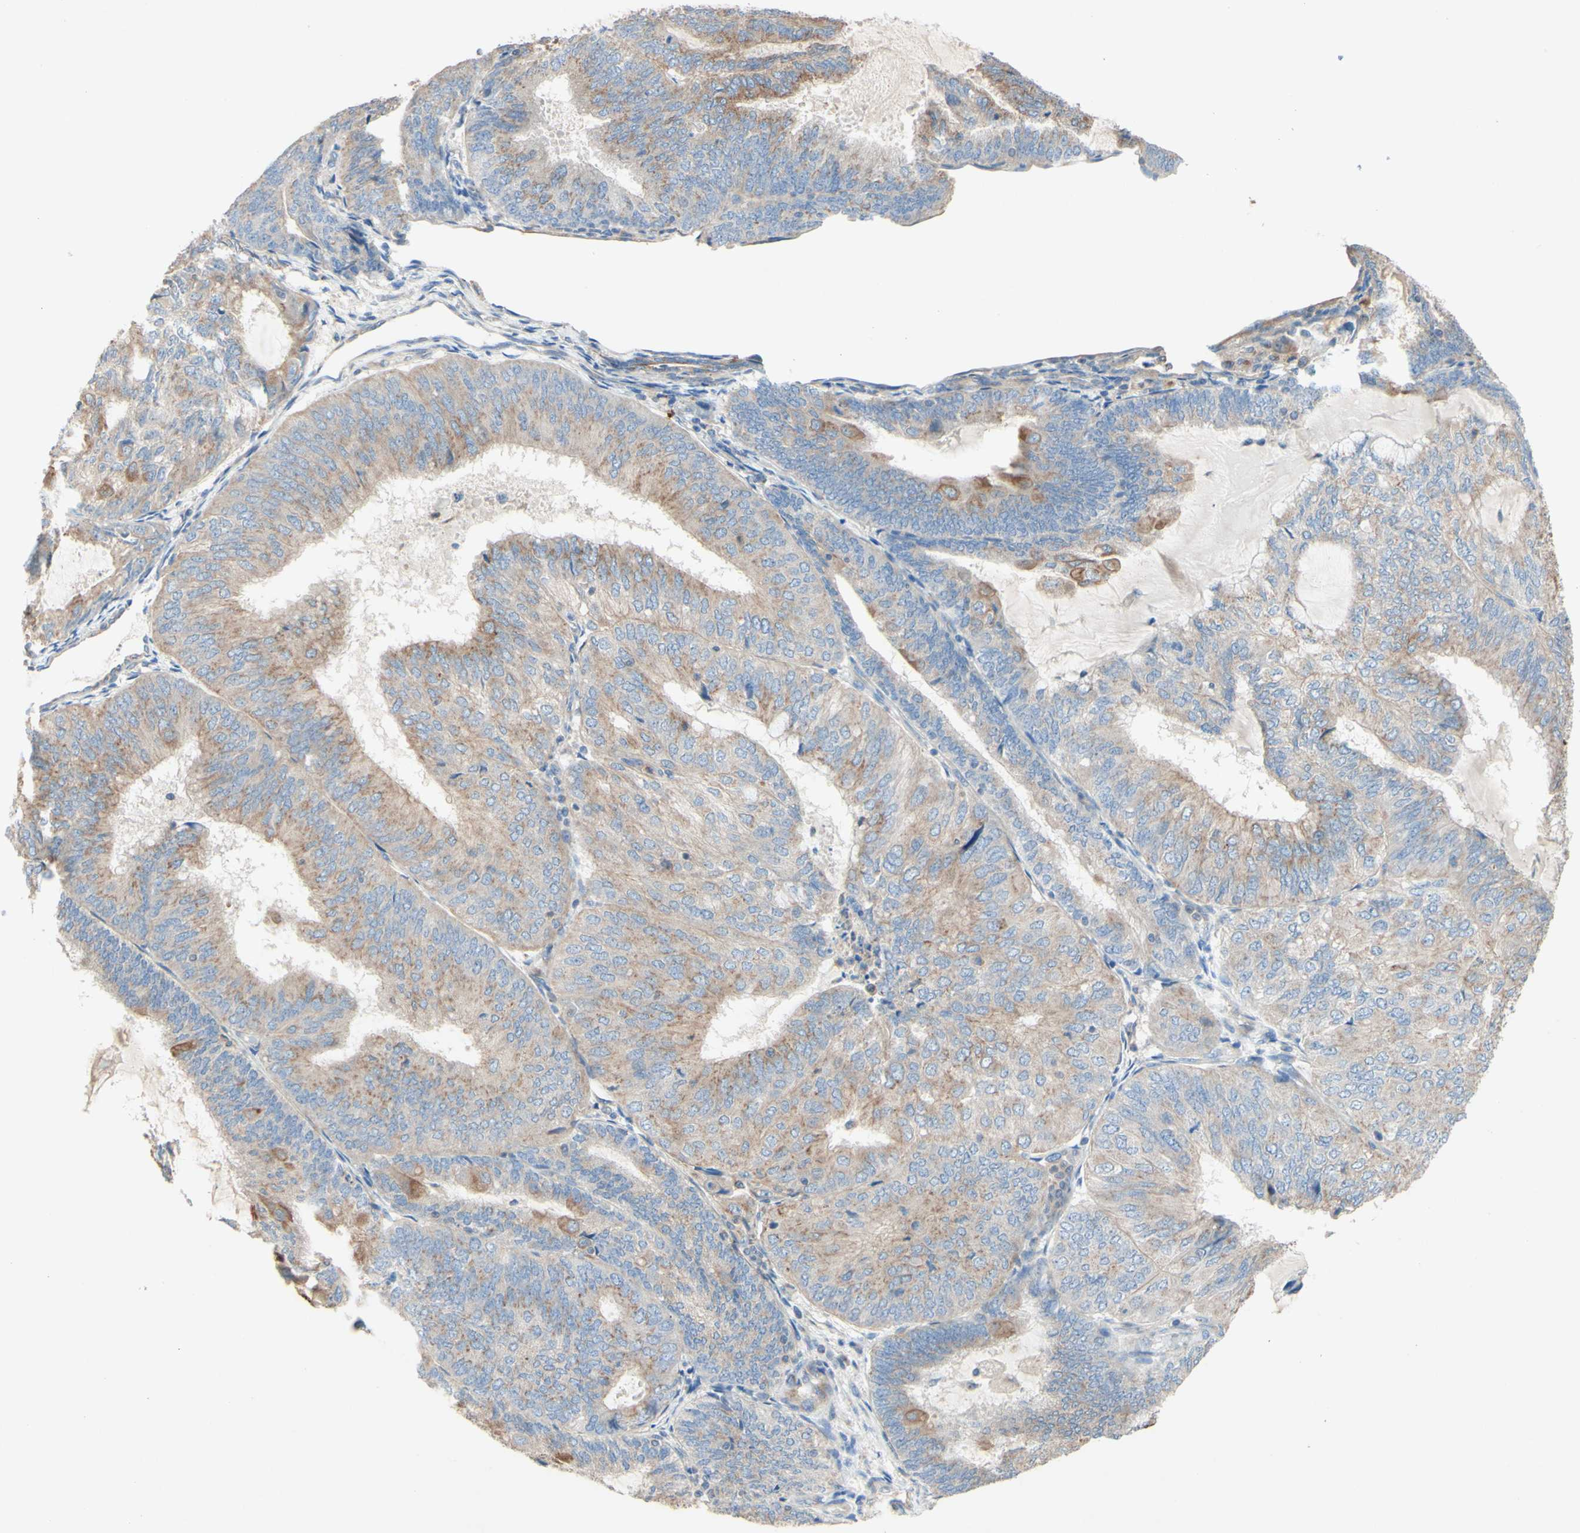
{"staining": {"intensity": "moderate", "quantity": "25%-75%", "location": "cytoplasmic/membranous"}, "tissue": "endometrial cancer", "cell_type": "Tumor cells", "image_type": "cancer", "snomed": [{"axis": "morphology", "description": "Adenocarcinoma, NOS"}, {"axis": "topography", "description": "Endometrium"}], "caption": "A photomicrograph of human adenocarcinoma (endometrial) stained for a protein exhibits moderate cytoplasmic/membranous brown staining in tumor cells.", "gene": "MTM1", "patient": {"sex": "female", "age": 81}}